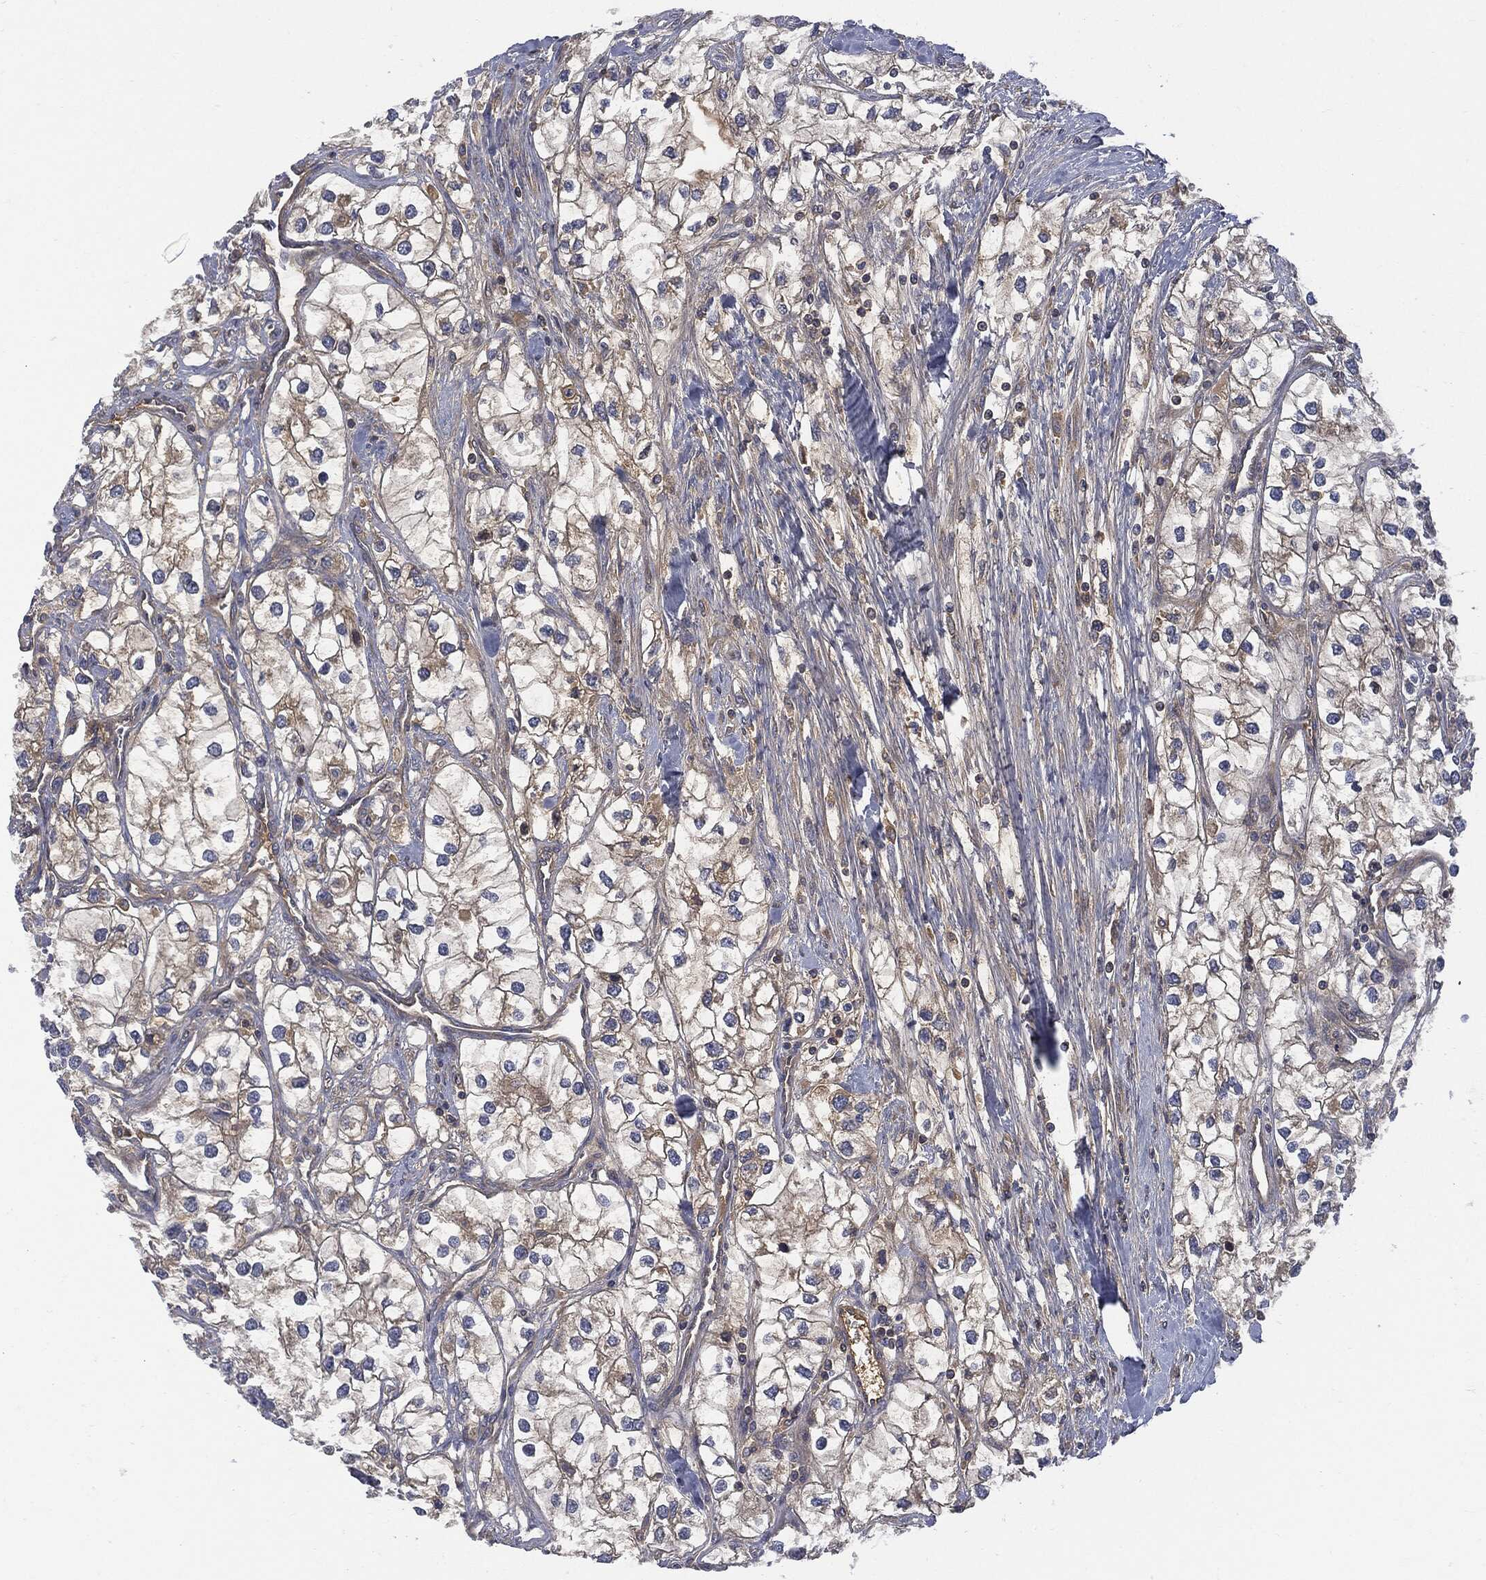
{"staining": {"intensity": "moderate", "quantity": "<25%", "location": "cytoplasmic/membranous"}, "tissue": "renal cancer", "cell_type": "Tumor cells", "image_type": "cancer", "snomed": [{"axis": "morphology", "description": "Adenocarcinoma, NOS"}, {"axis": "topography", "description": "Kidney"}], "caption": "IHC histopathology image of human adenocarcinoma (renal) stained for a protein (brown), which demonstrates low levels of moderate cytoplasmic/membranous expression in about <25% of tumor cells.", "gene": "BTK", "patient": {"sex": "male", "age": 59}}